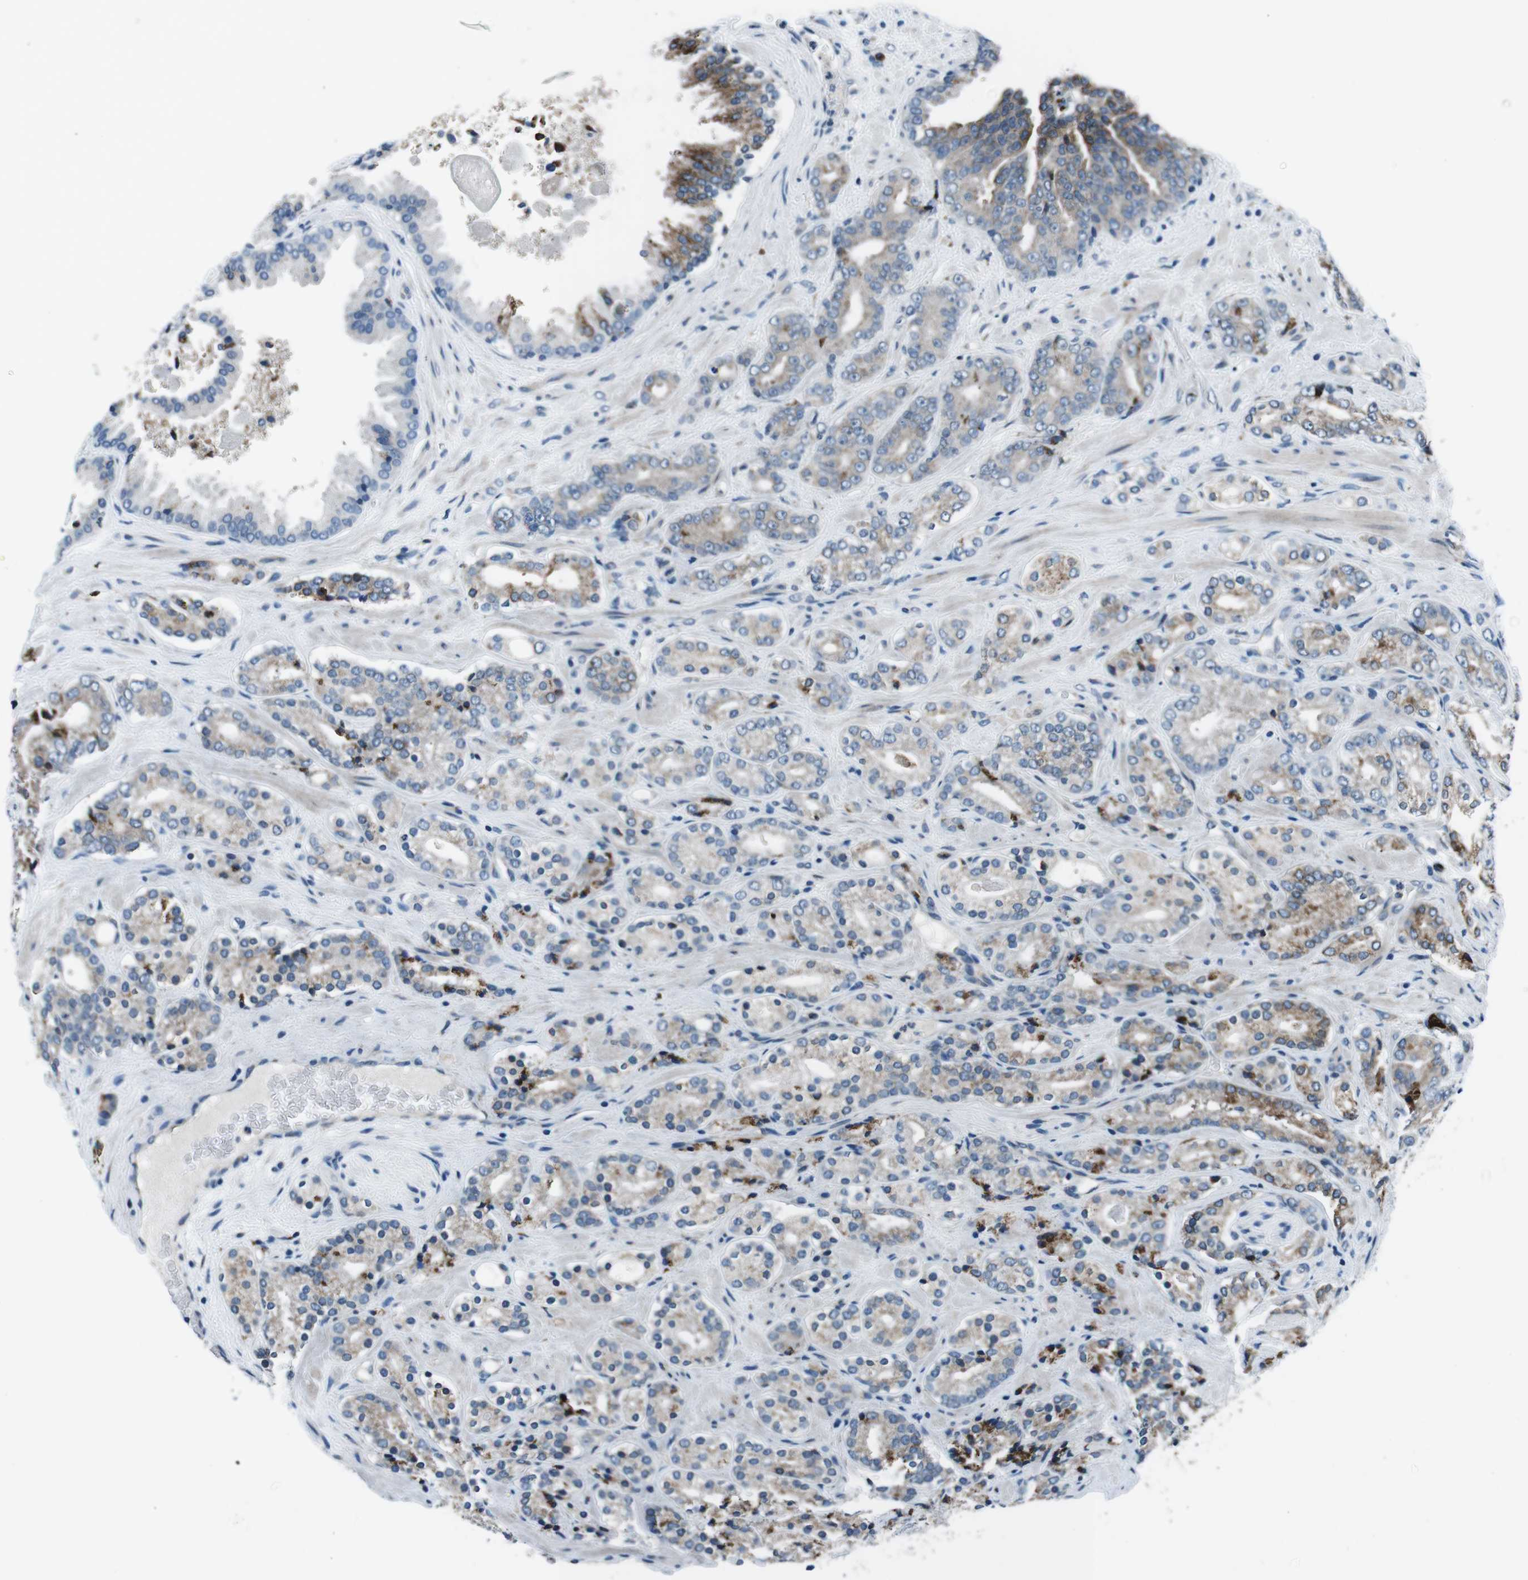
{"staining": {"intensity": "moderate", "quantity": ">75%", "location": "cytoplasmic/membranous"}, "tissue": "prostate cancer", "cell_type": "Tumor cells", "image_type": "cancer", "snomed": [{"axis": "morphology", "description": "Adenocarcinoma, High grade"}, {"axis": "topography", "description": "Prostate"}], "caption": "Immunohistochemical staining of human adenocarcinoma (high-grade) (prostate) shows medium levels of moderate cytoplasmic/membranous staining in approximately >75% of tumor cells.", "gene": "NUCB2", "patient": {"sex": "male", "age": 71}}